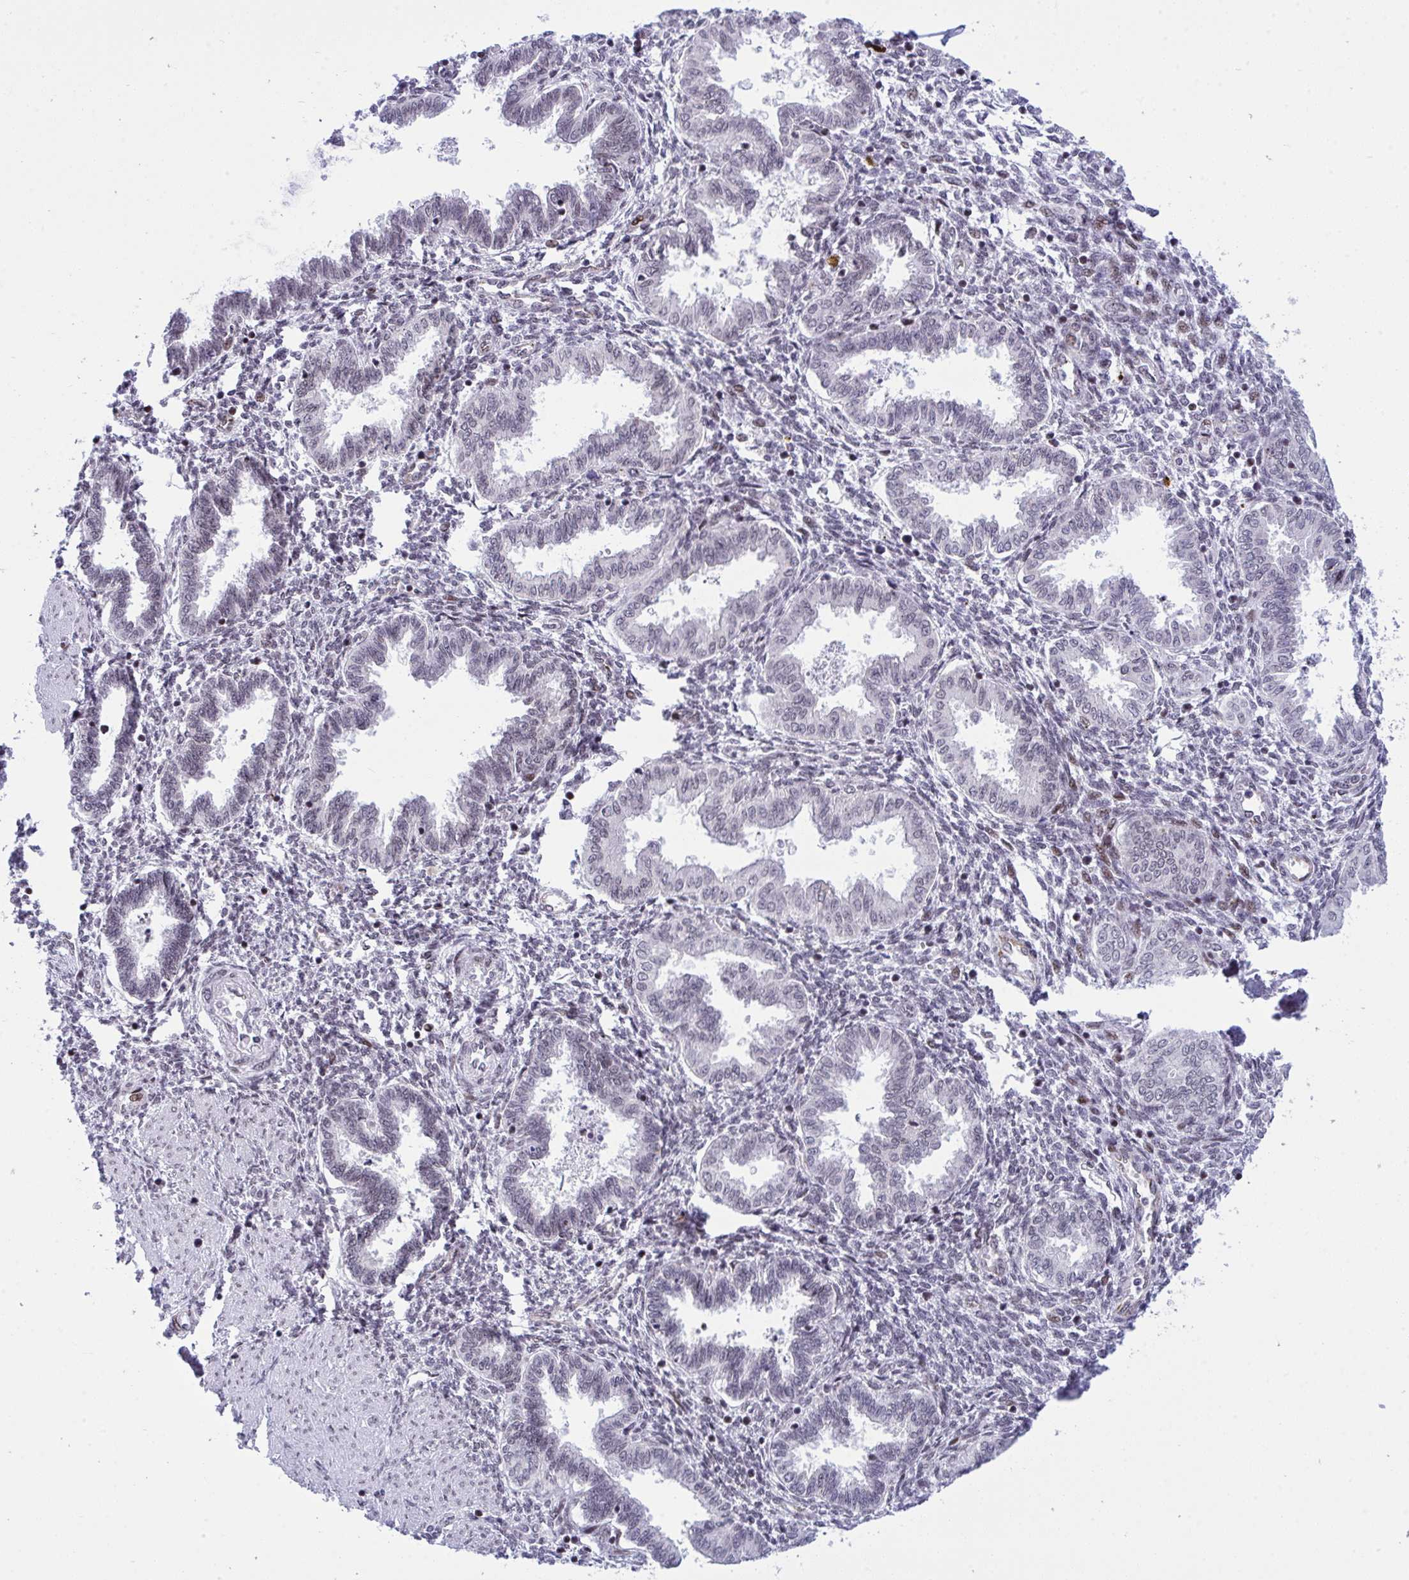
{"staining": {"intensity": "negative", "quantity": "none", "location": "none"}, "tissue": "endometrium", "cell_type": "Cells in endometrial stroma", "image_type": "normal", "snomed": [{"axis": "morphology", "description": "Normal tissue, NOS"}, {"axis": "topography", "description": "Endometrium"}], "caption": "The immunohistochemistry (IHC) image has no significant positivity in cells in endometrial stroma of endometrium. (DAB (3,3'-diaminobenzidine) immunohistochemistry with hematoxylin counter stain).", "gene": "ZFHX3", "patient": {"sex": "female", "age": 33}}